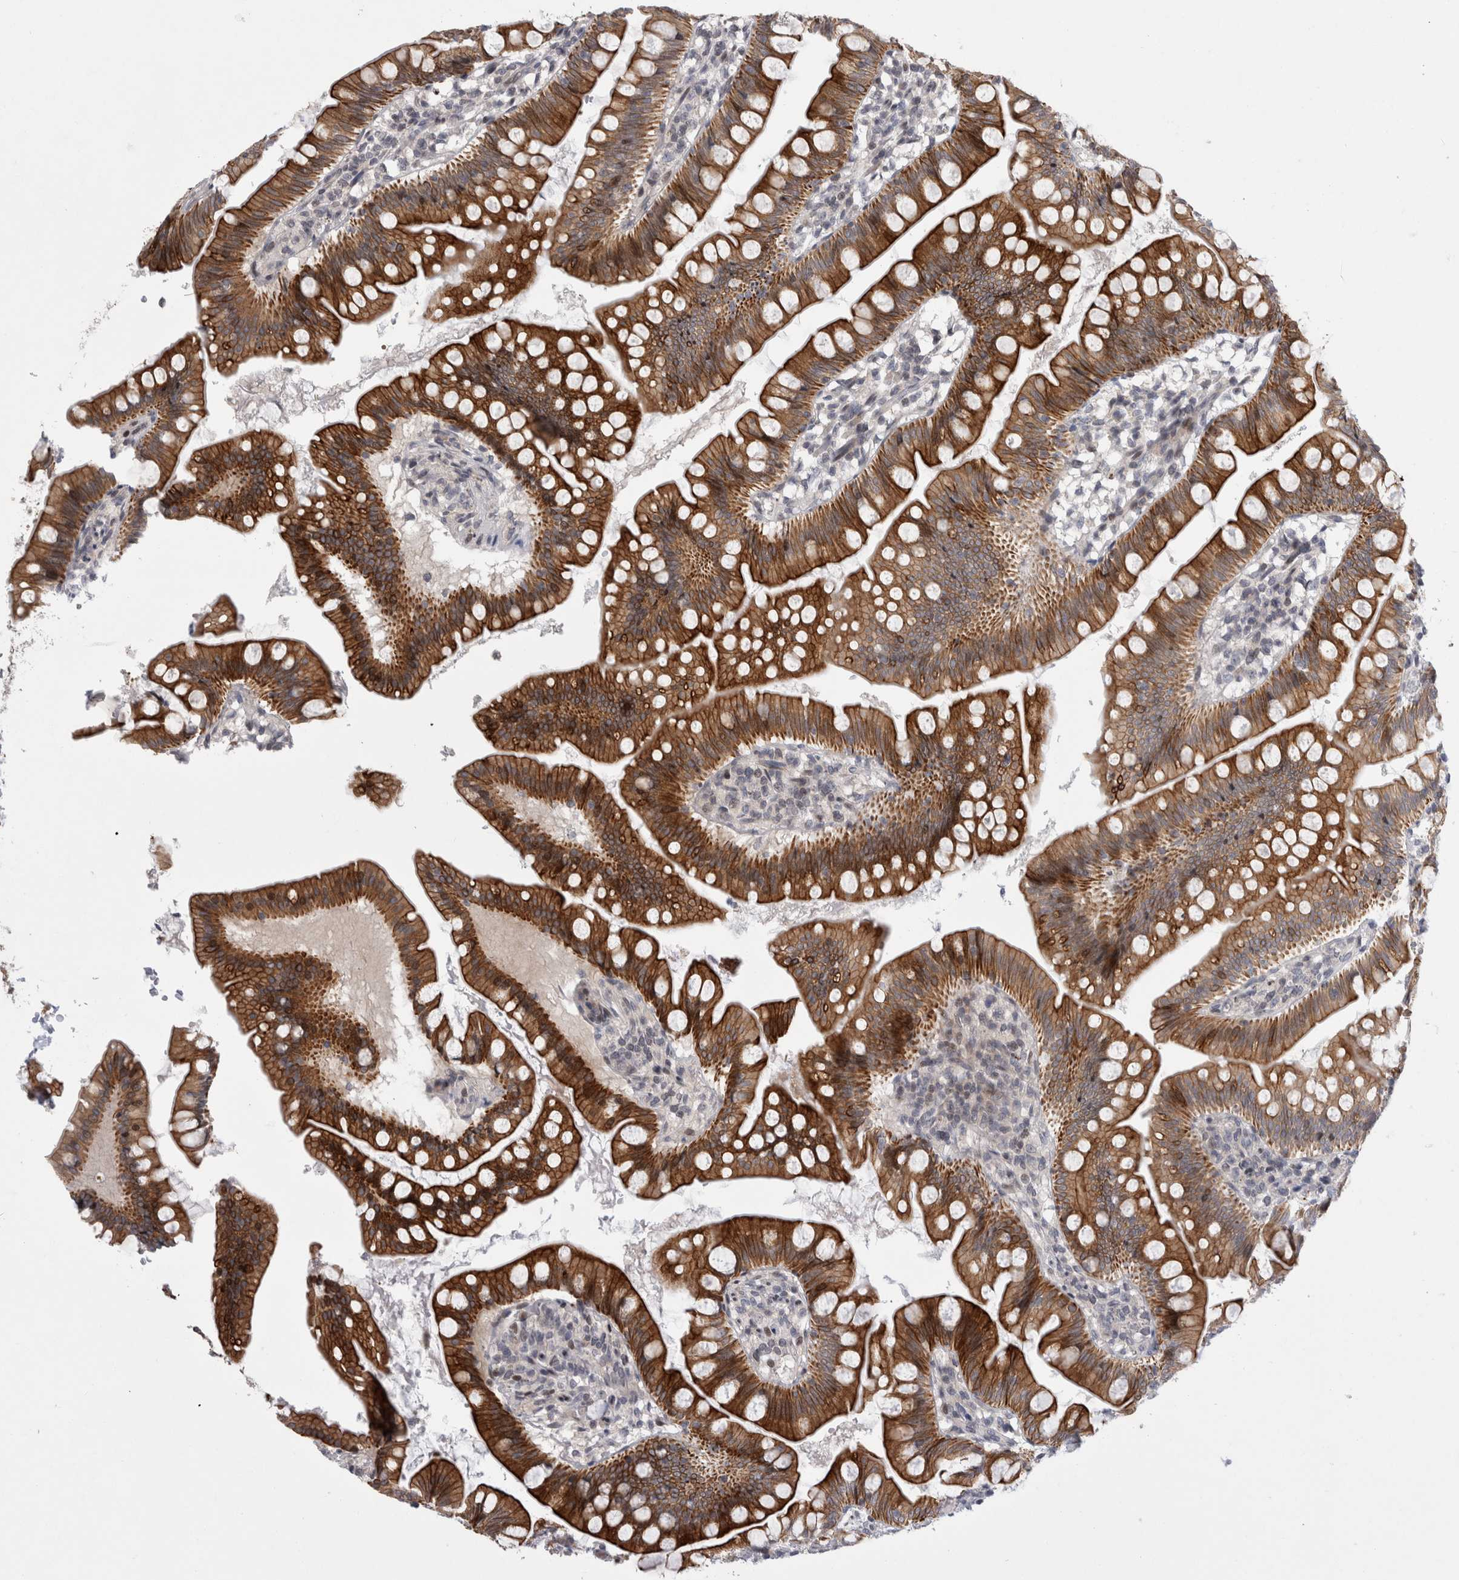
{"staining": {"intensity": "strong", "quantity": ">75%", "location": "cytoplasmic/membranous"}, "tissue": "small intestine", "cell_type": "Glandular cells", "image_type": "normal", "snomed": [{"axis": "morphology", "description": "Normal tissue, NOS"}, {"axis": "topography", "description": "Small intestine"}], "caption": "Protein staining by immunohistochemistry exhibits strong cytoplasmic/membranous positivity in about >75% of glandular cells in unremarkable small intestine.", "gene": "UTP25", "patient": {"sex": "male", "age": 7}}